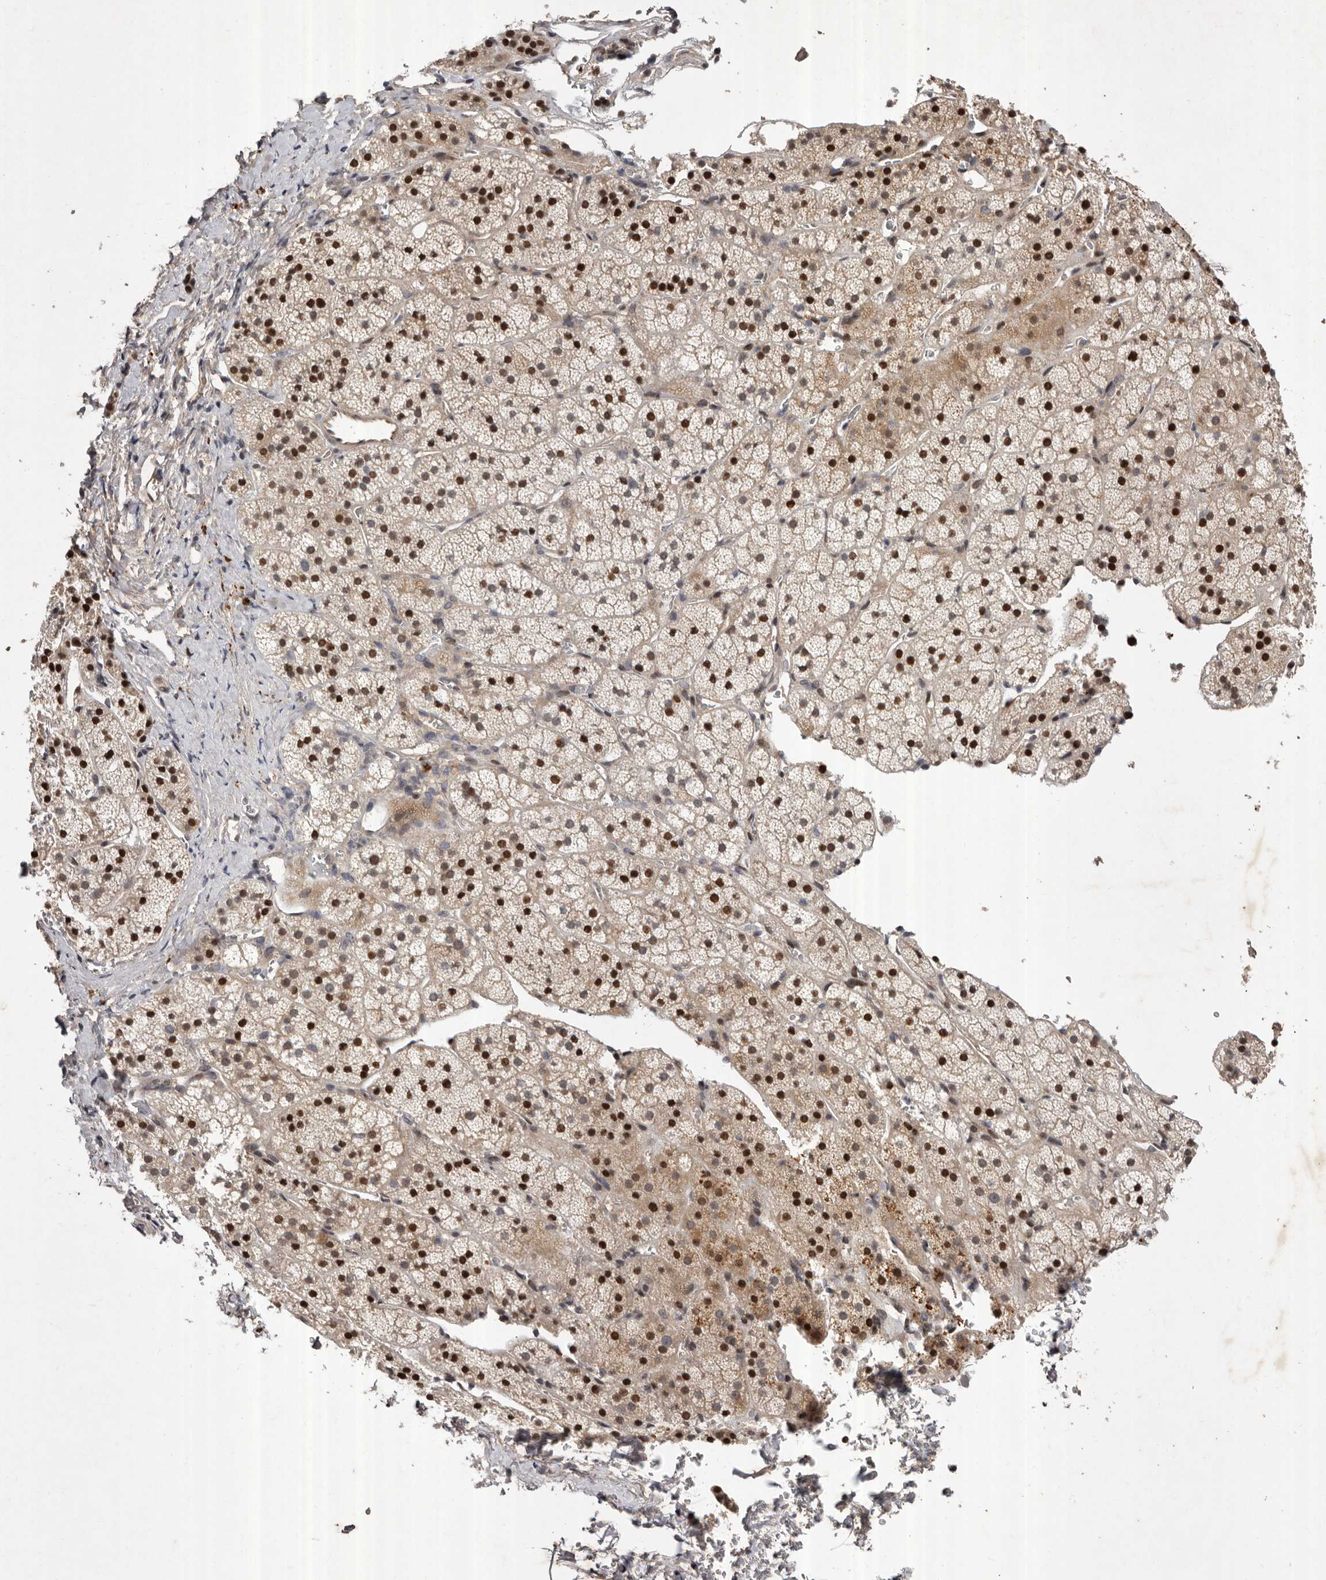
{"staining": {"intensity": "strong", "quantity": "25%-75%", "location": "cytoplasmic/membranous,nuclear"}, "tissue": "adrenal gland", "cell_type": "Glandular cells", "image_type": "normal", "snomed": [{"axis": "morphology", "description": "Normal tissue, NOS"}, {"axis": "topography", "description": "Adrenal gland"}], "caption": "Immunohistochemical staining of unremarkable adrenal gland reveals high levels of strong cytoplasmic/membranous,nuclear expression in approximately 25%-75% of glandular cells.", "gene": "ABL1", "patient": {"sex": "female", "age": 44}}